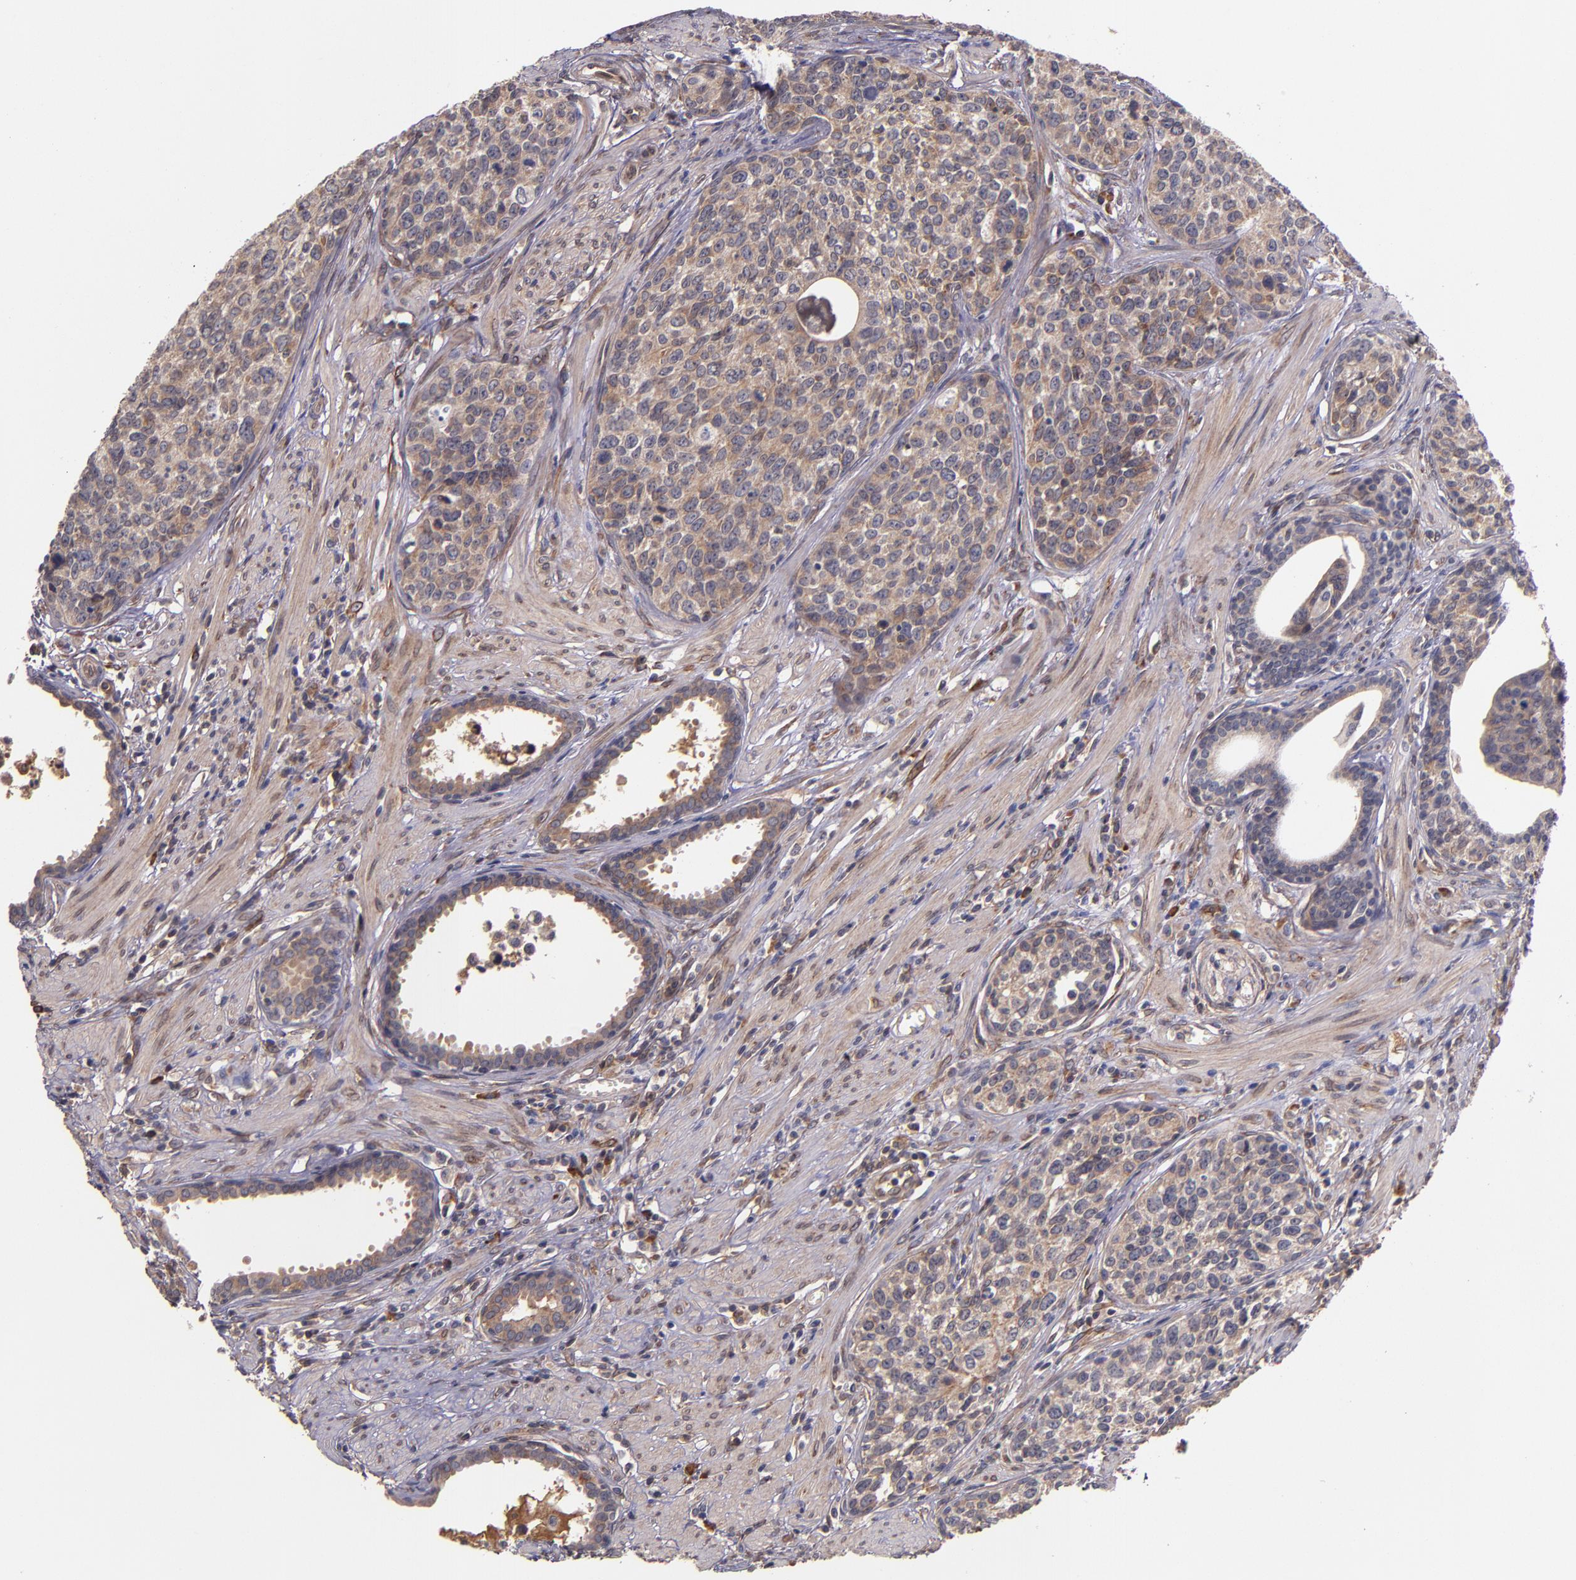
{"staining": {"intensity": "moderate", "quantity": ">75%", "location": "cytoplasmic/membranous"}, "tissue": "urothelial cancer", "cell_type": "Tumor cells", "image_type": "cancer", "snomed": [{"axis": "morphology", "description": "Urothelial carcinoma, High grade"}, {"axis": "topography", "description": "Urinary bladder"}], "caption": "IHC of urothelial carcinoma (high-grade) shows medium levels of moderate cytoplasmic/membranous positivity in about >75% of tumor cells. (DAB IHC with brightfield microscopy, high magnification).", "gene": "PRAF2", "patient": {"sex": "male", "age": 81}}